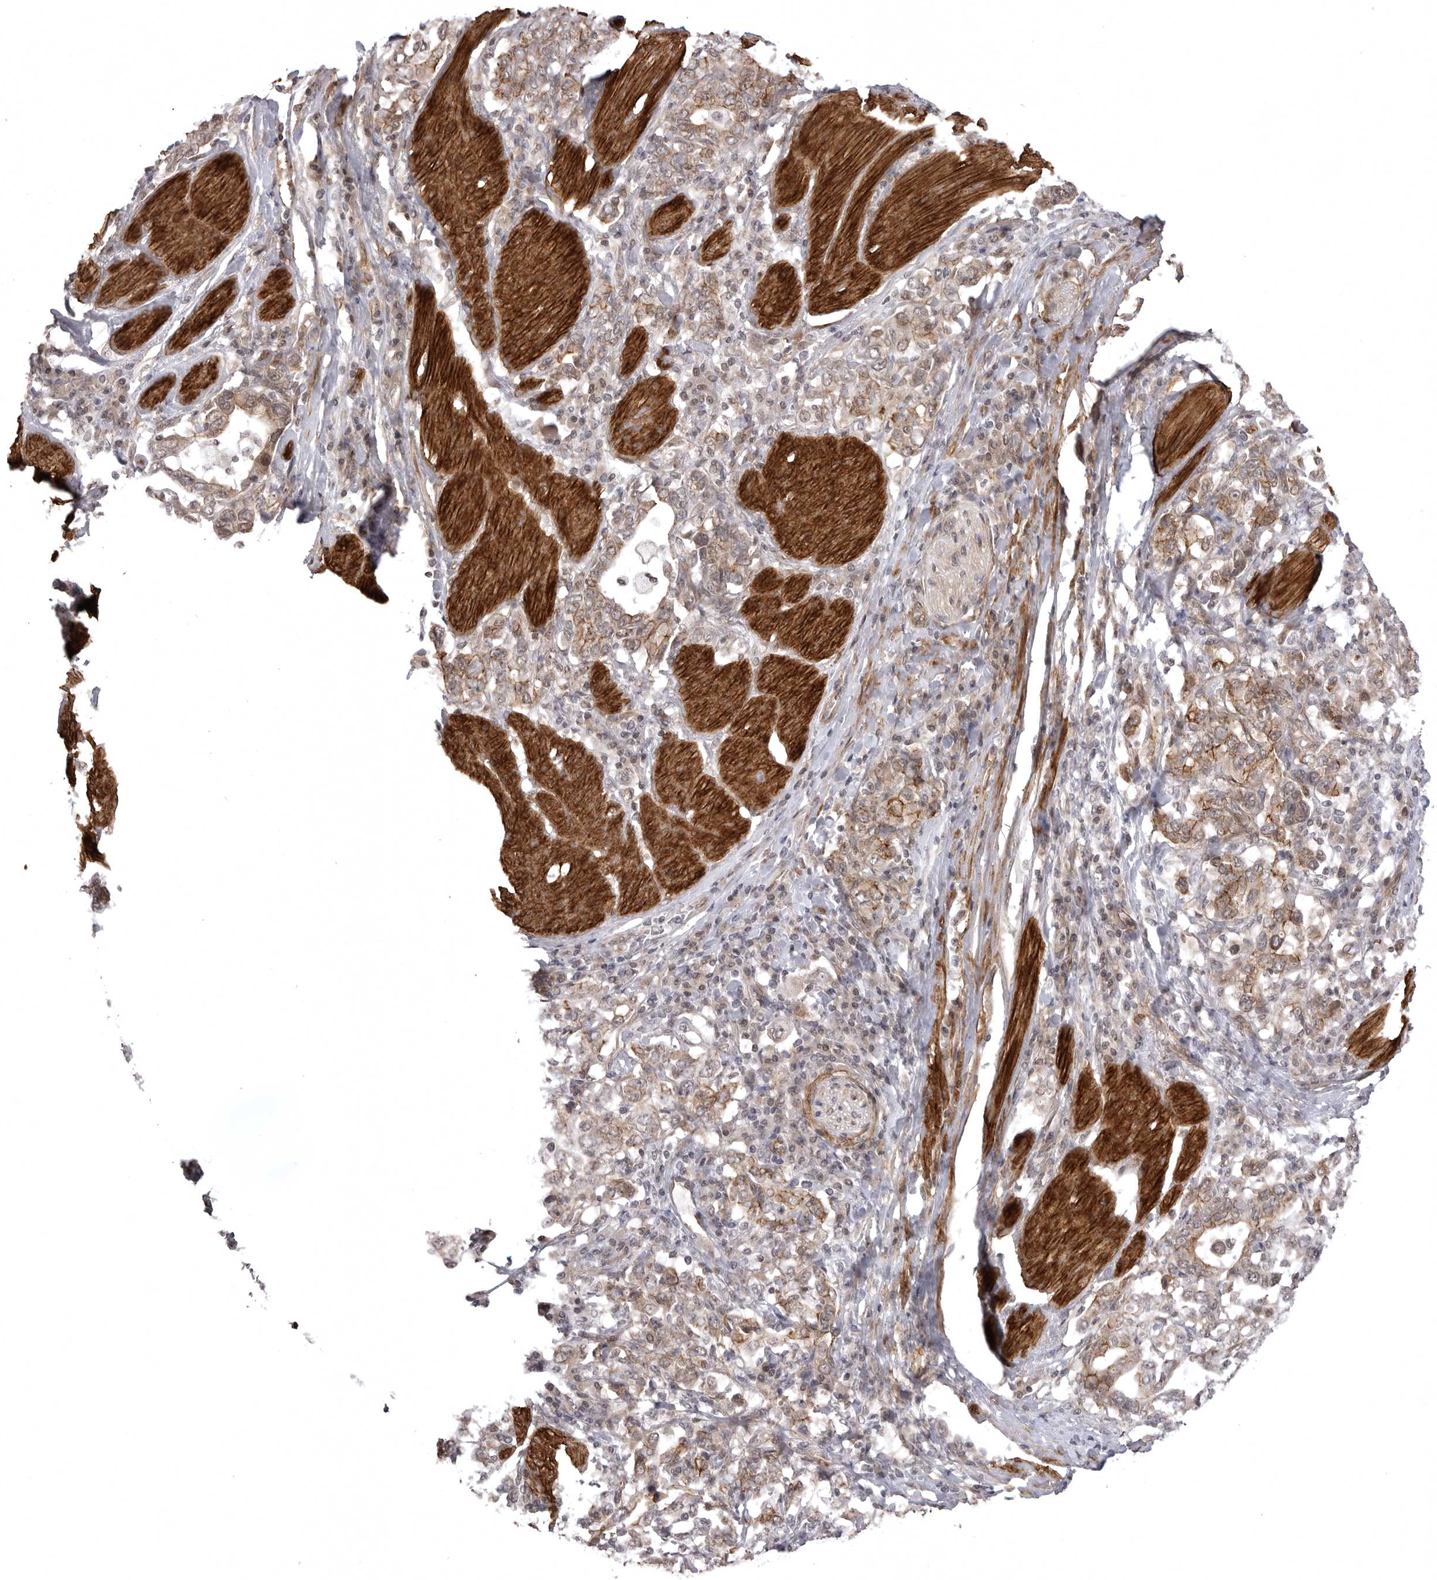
{"staining": {"intensity": "moderate", "quantity": "25%-75%", "location": "cytoplasmic/membranous"}, "tissue": "stomach cancer", "cell_type": "Tumor cells", "image_type": "cancer", "snomed": [{"axis": "morphology", "description": "Adenocarcinoma, NOS"}, {"axis": "topography", "description": "Stomach, upper"}], "caption": "High-magnification brightfield microscopy of adenocarcinoma (stomach) stained with DAB (3,3'-diaminobenzidine) (brown) and counterstained with hematoxylin (blue). tumor cells exhibit moderate cytoplasmic/membranous positivity is appreciated in about25%-75% of cells.", "gene": "SORBS1", "patient": {"sex": "male", "age": 62}}